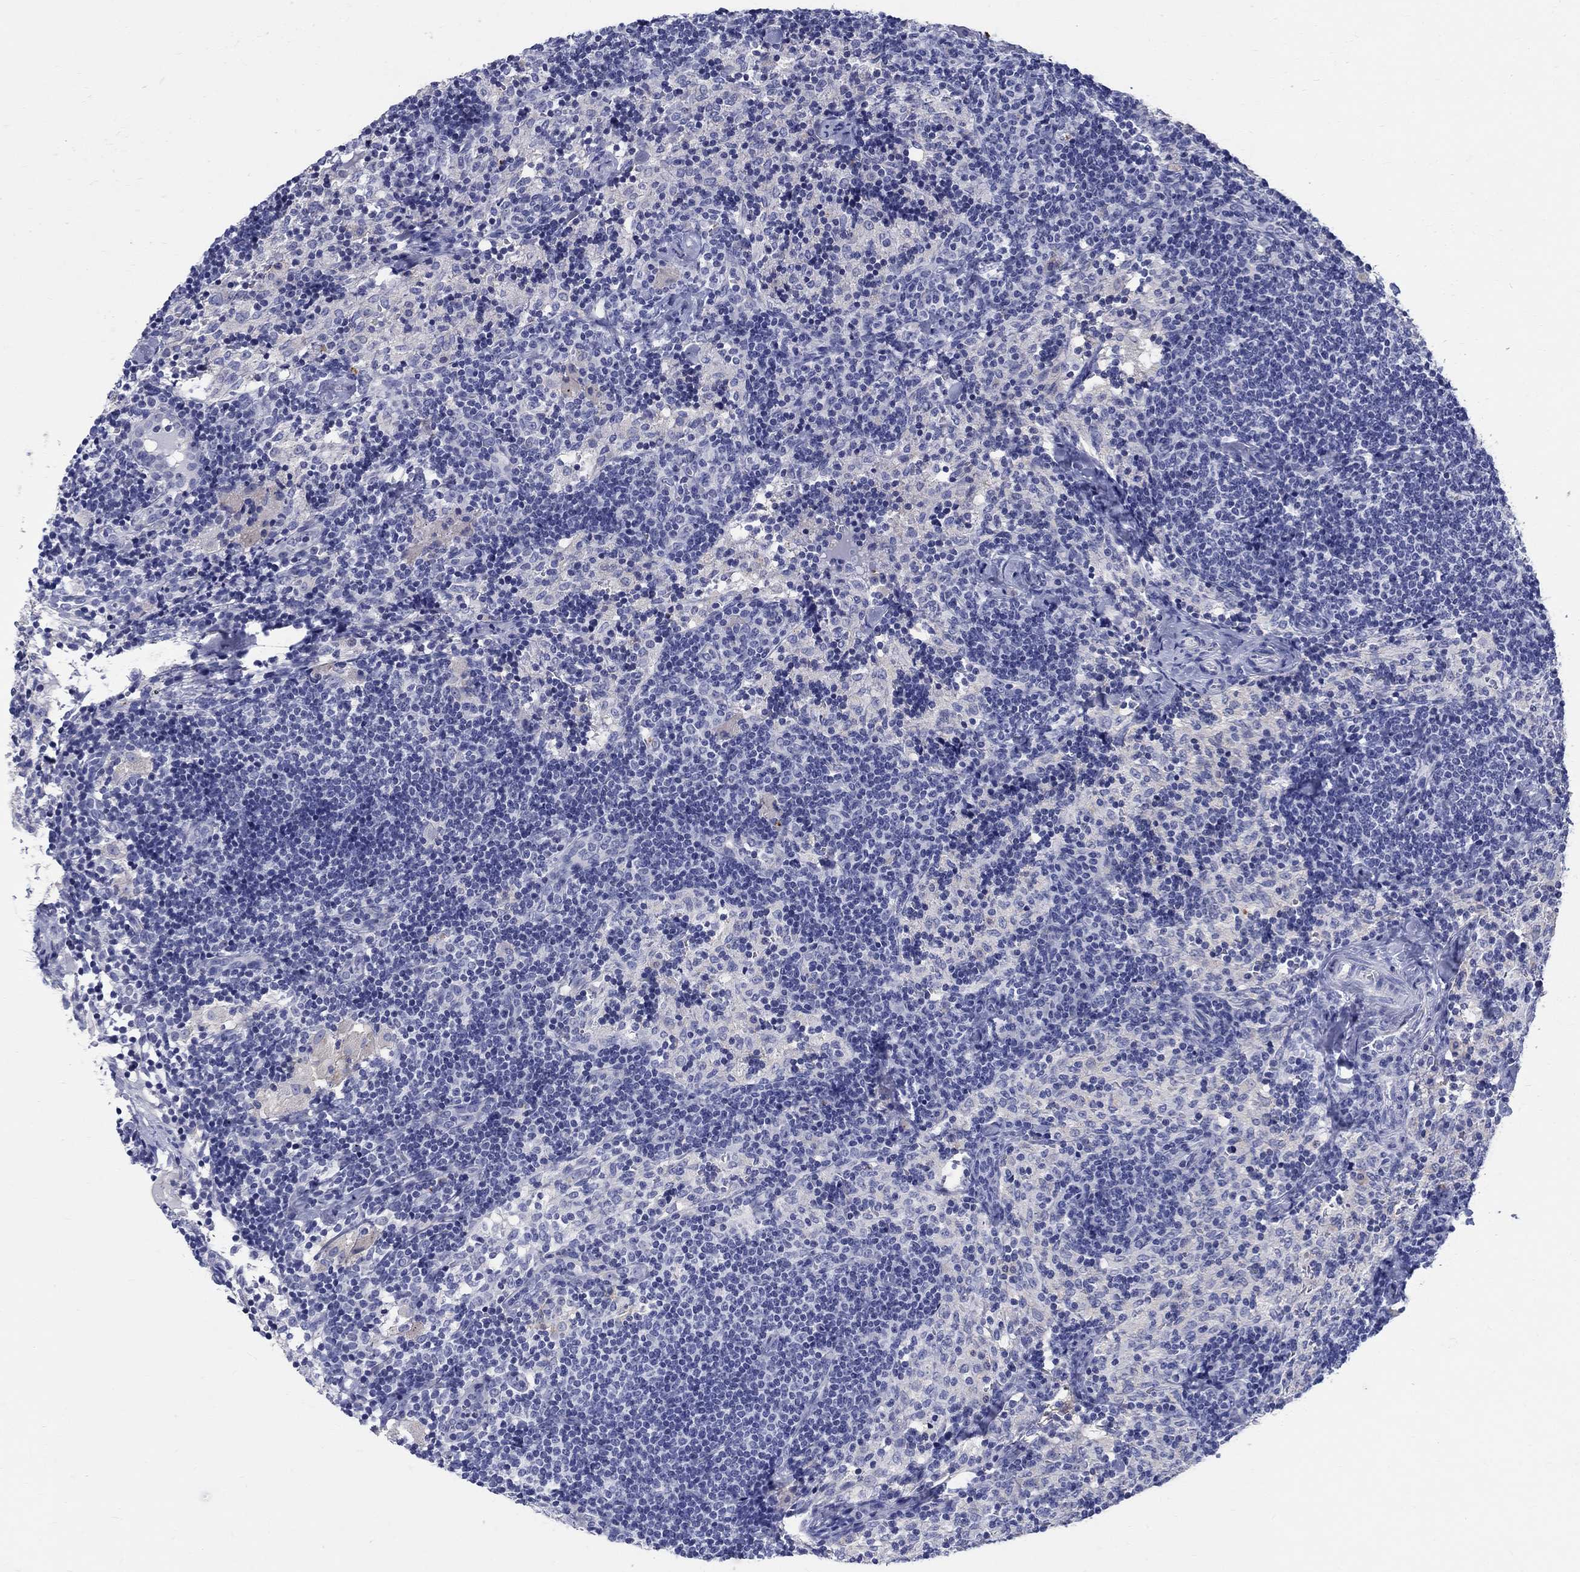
{"staining": {"intensity": "negative", "quantity": "none", "location": "none"}, "tissue": "lymph node", "cell_type": "Germinal center cells", "image_type": "normal", "snomed": [{"axis": "morphology", "description": "Normal tissue, NOS"}, {"axis": "topography", "description": "Lymph node"}], "caption": "A micrograph of lymph node stained for a protein reveals no brown staining in germinal center cells. (DAB (3,3'-diaminobenzidine) IHC, high magnification).", "gene": "SOX2", "patient": {"sex": "female", "age": 52}}